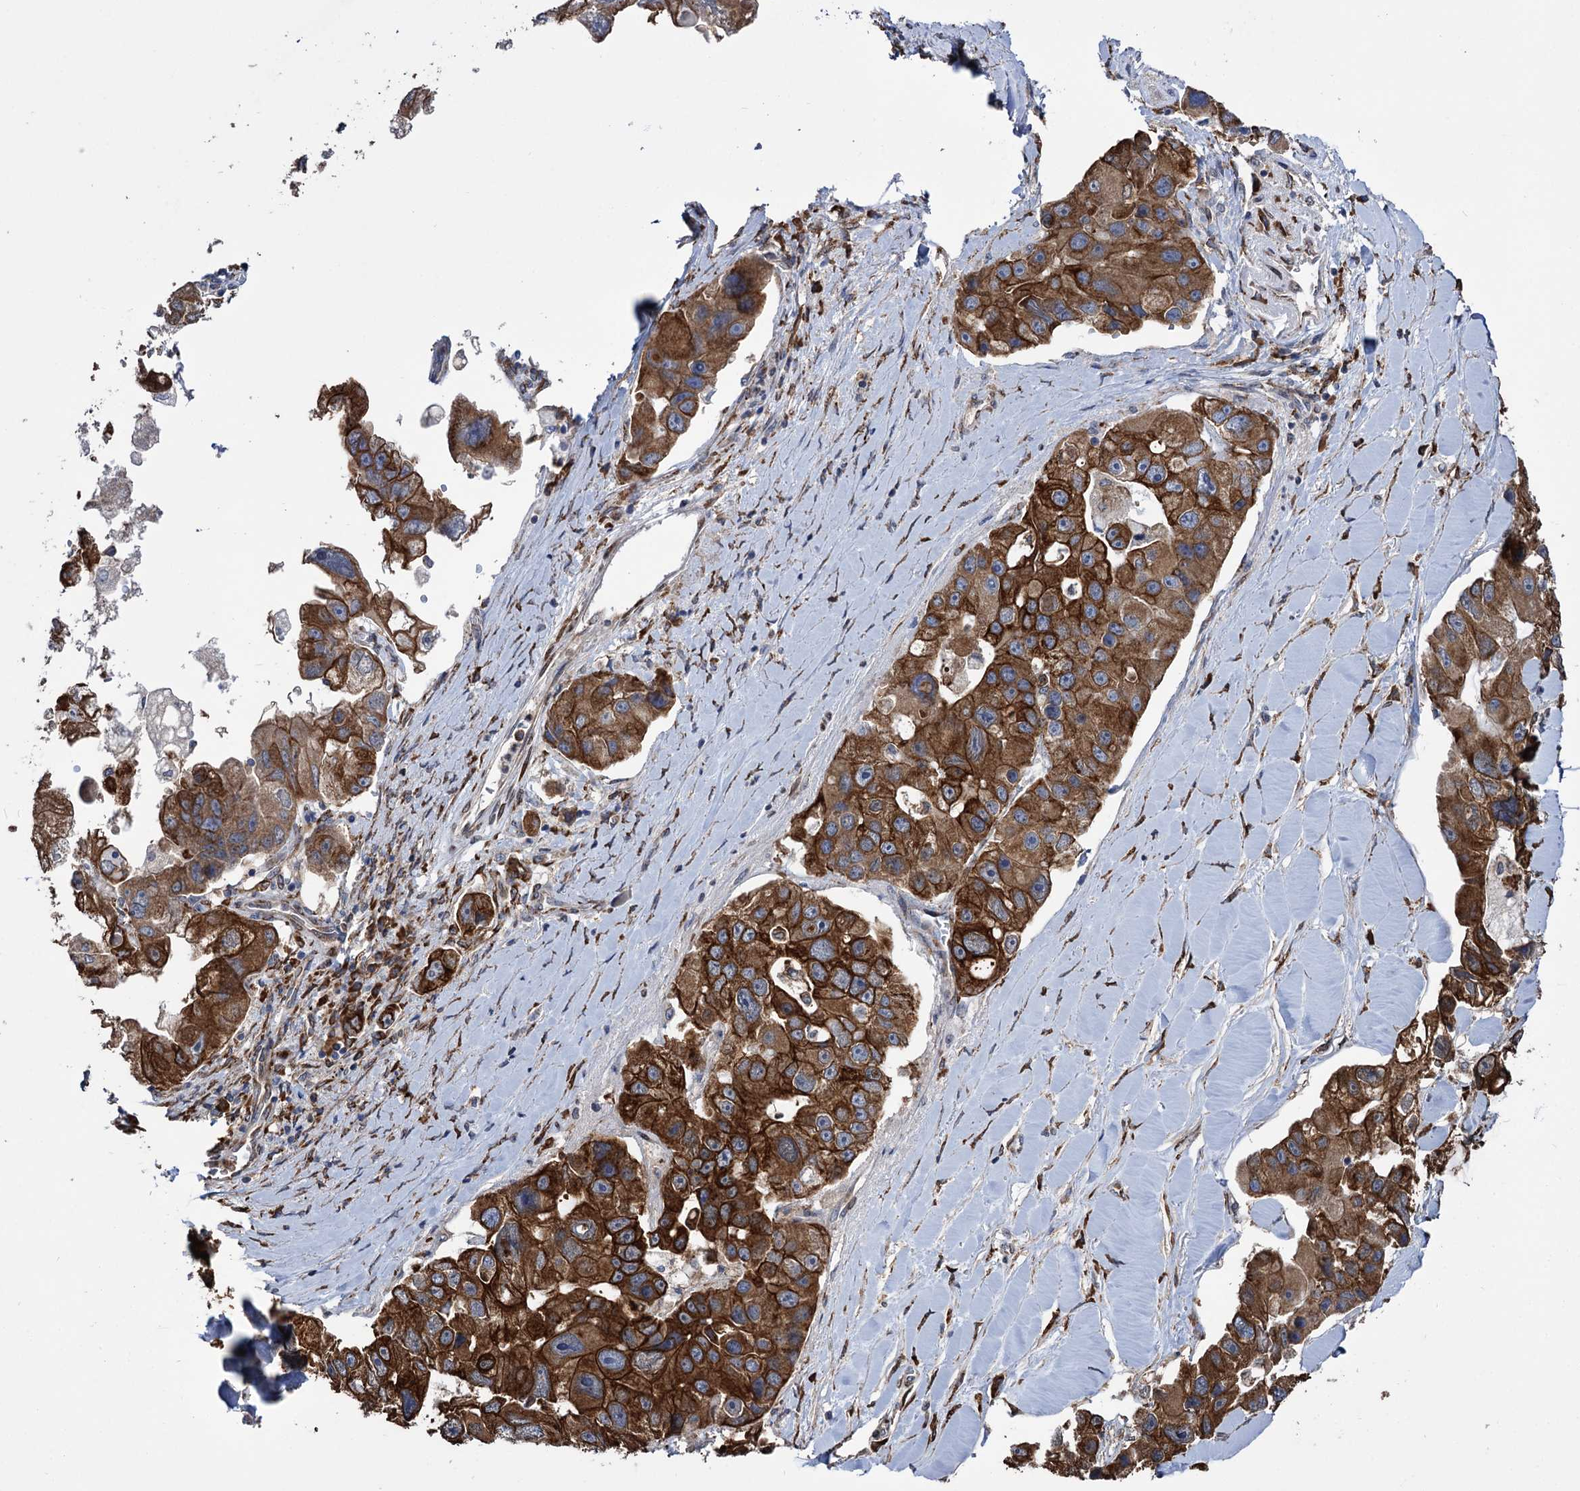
{"staining": {"intensity": "strong", "quantity": ">75%", "location": "cytoplasmic/membranous"}, "tissue": "lung cancer", "cell_type": "Tumor cells", "image_type": "cancer", "snomed": [{"axis": "morphology", "description": "Adenocarcinoma, NOS"}, {"axis": "topography", "description": "Lung"}], "caption": "Lung cancer stained for a protein (brown) exhibits strong cytoplasmic/membranous positive staining in approximately >75% of tumor cells.", "gene": "CDAN1", "patient": {"sex": "female", "age": 54}}